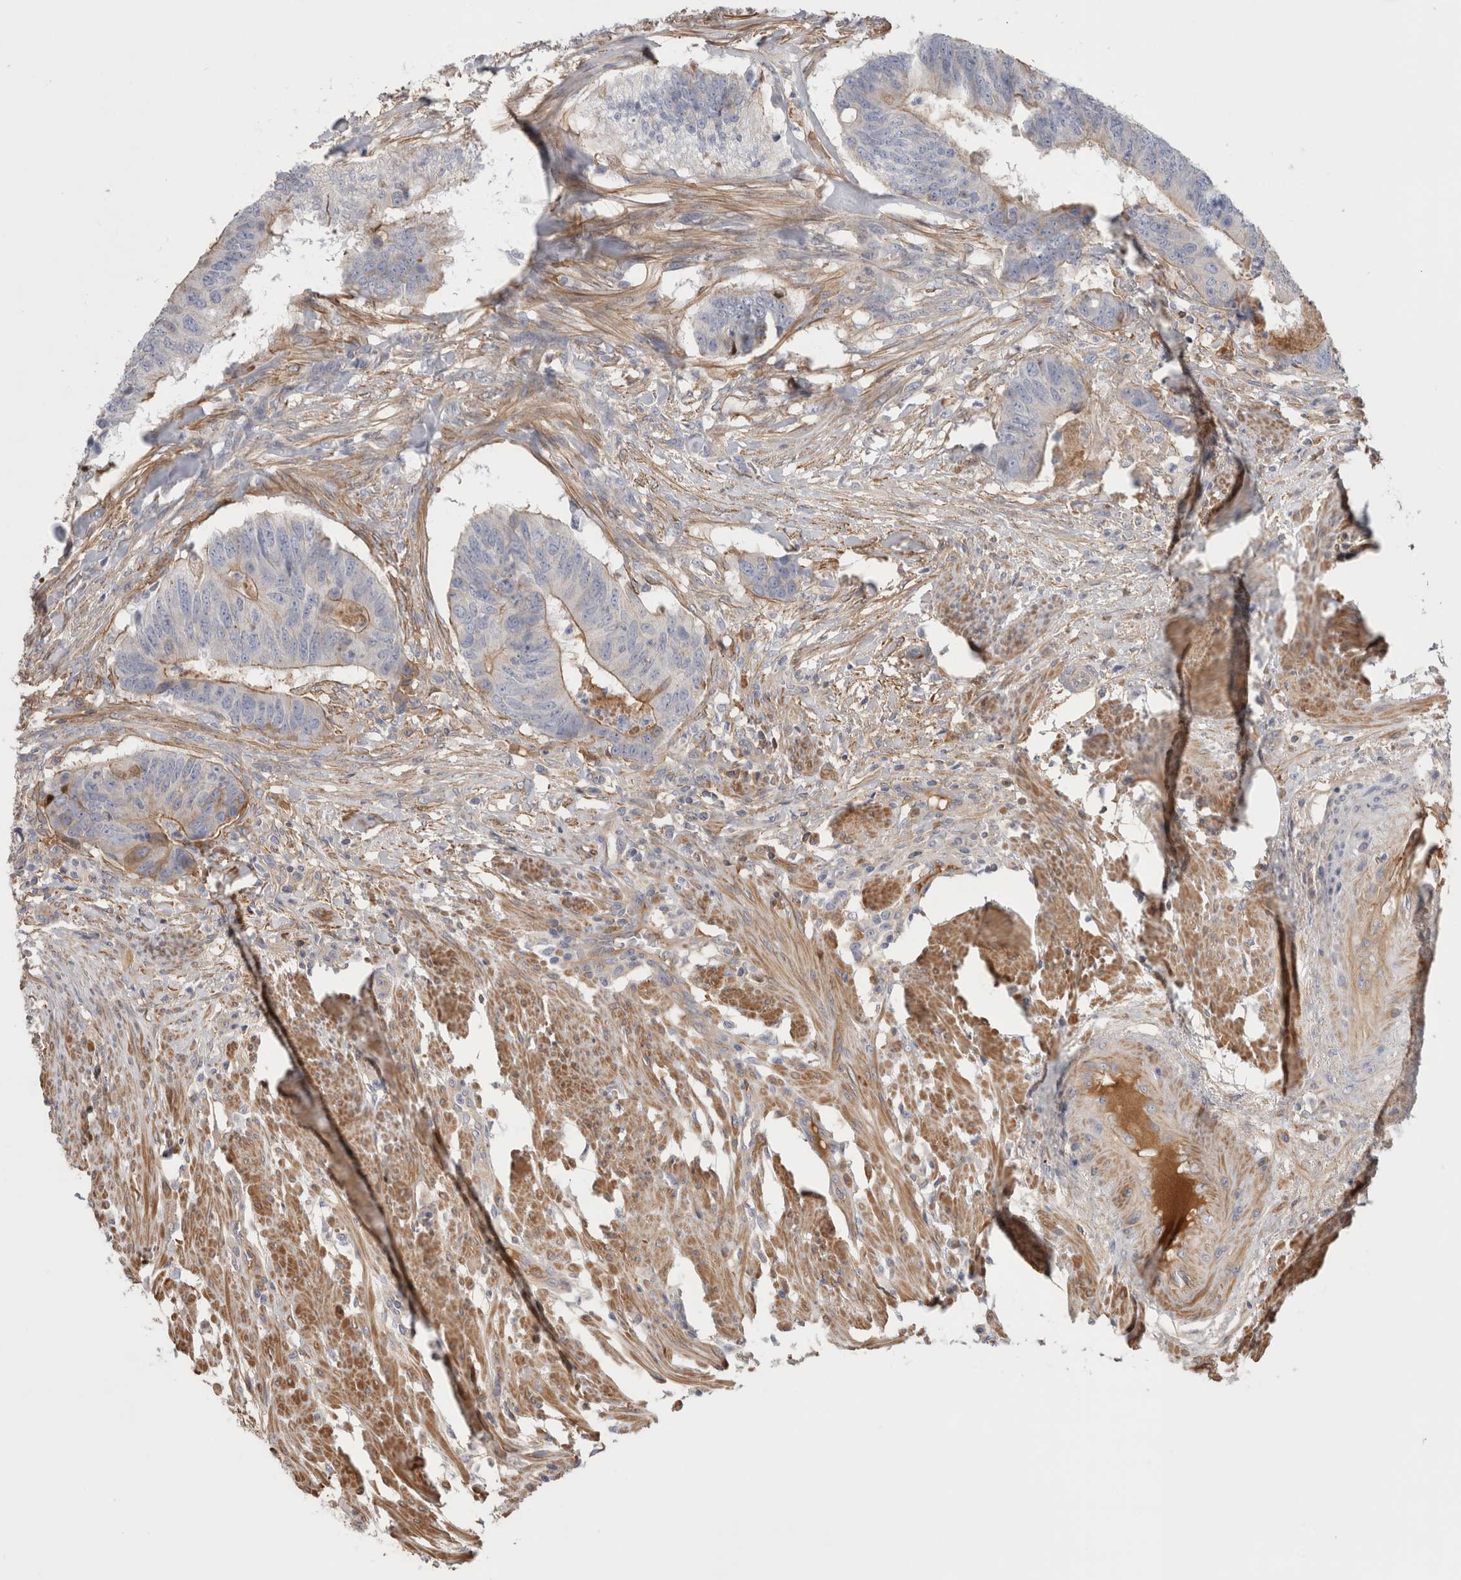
{"staining": {"intensity": "moderate", "quantity": "<25%", "location": "cytoplasmic/membranous"}, "tissue": "colorectal cancer", "cell_type": "Tumor cells", "image_type": "cancer", "snomed": [{"axis": "morphology", "description": "Adenocarcinoma, NOS"}, {"axis": "topography", "description": "Colon"}], "caption": "There is low levels of moderate cytoplasmic/membranous staining in tumor cells of colorectal cancer, as demonstrated by immunohistochemical staining (brown color).", "gene": "CFI", "patient": {"sex": "male", "age": 56}}